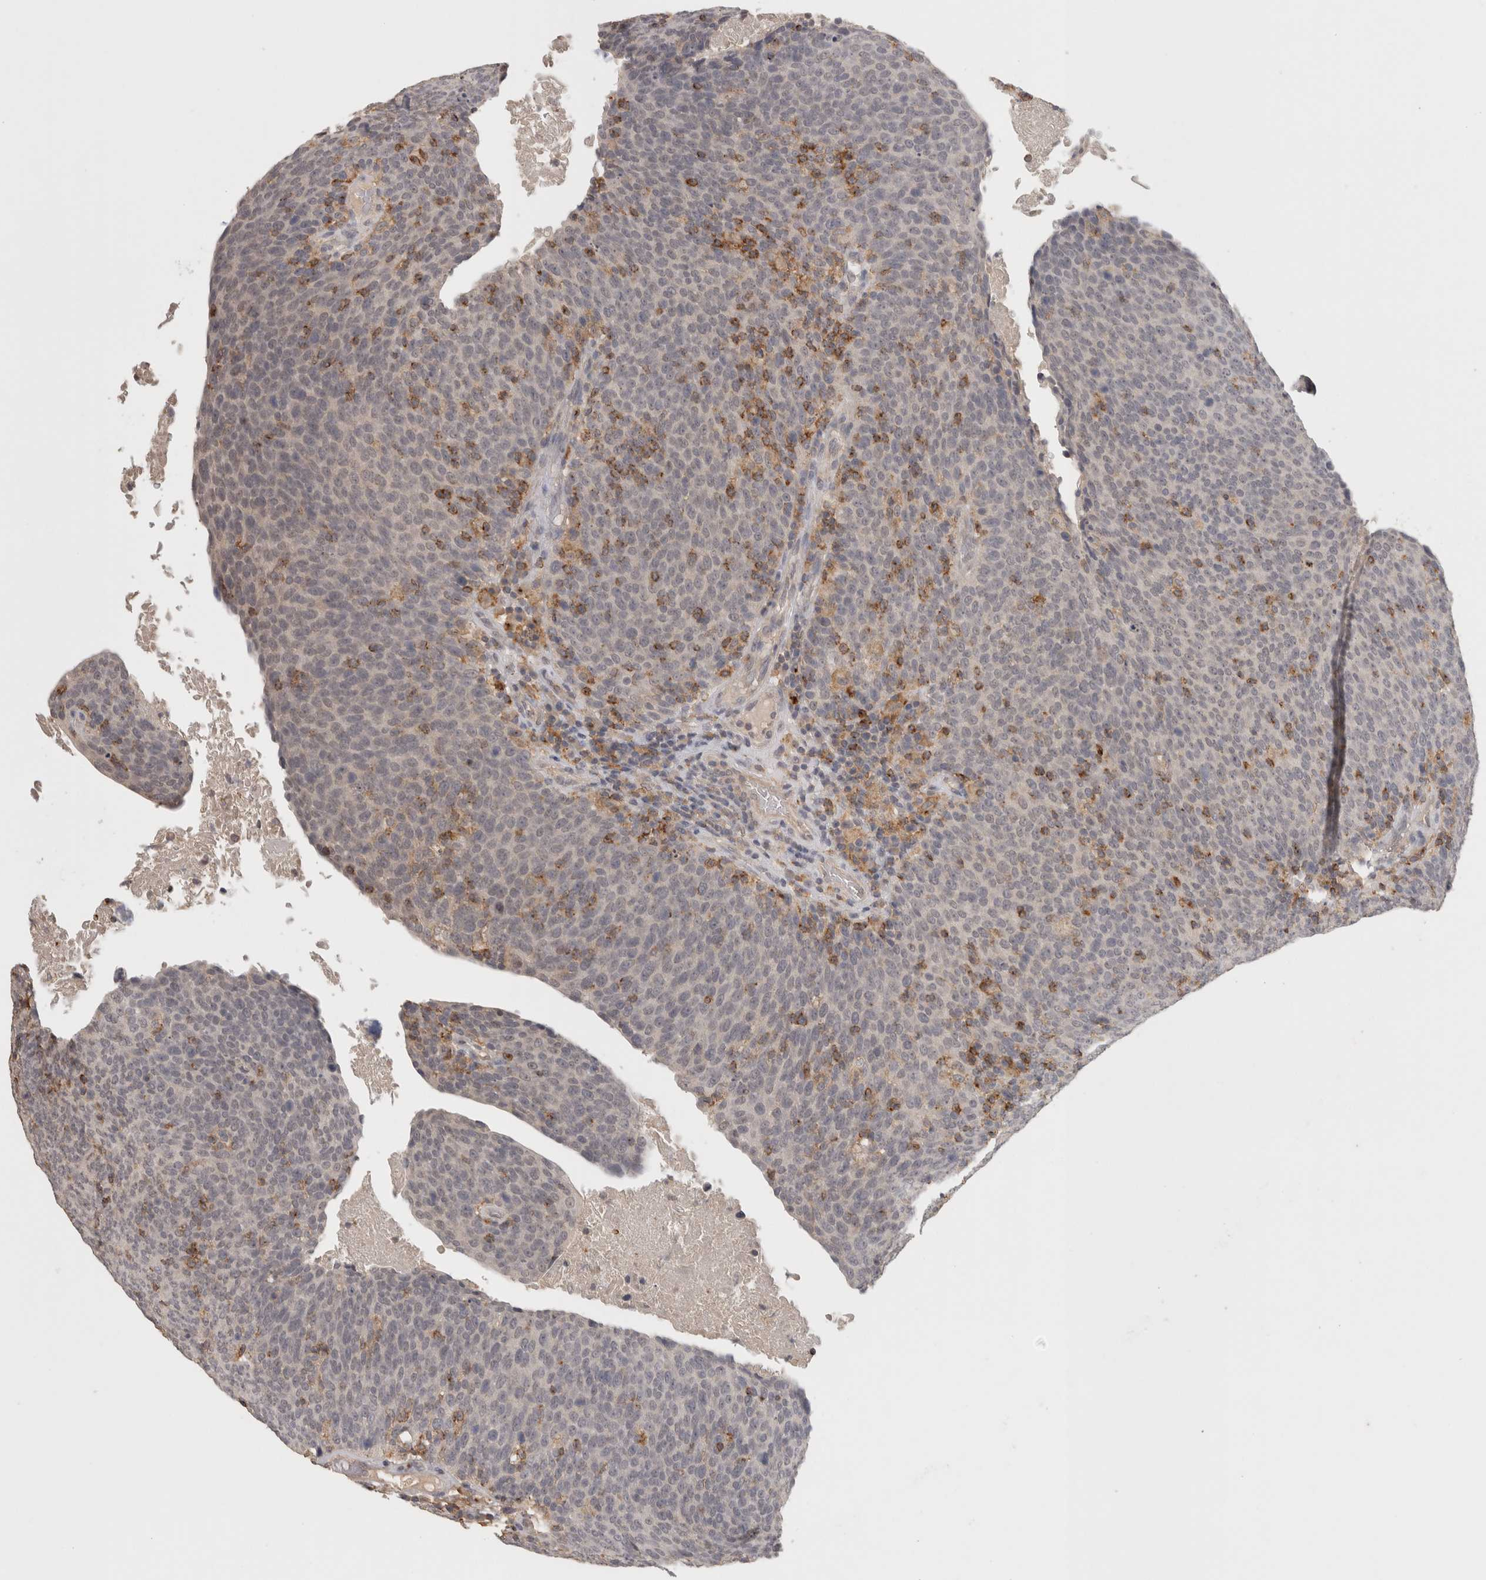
{"staining": {"intensity": "negative", "quantity": "none", "location": "none"}, "tissue": "head and neck cancer", "cell_type": "Tumor cells", "image_type": "cancer", "snomed": [{"axis": "morphology", "description": "Squamous cell carcinoma, NOS"}, {"axis": "morphology", "description": "Squamous cell carcinoma, metastatic, NOS"}, {"axis": "topography", "description": "Lymph node"}, {"axis": "topography", "description": "Head-Neck"}], "caption": "Head and neck cancer was stained to show a protein in brown. There is no significant staining in tumor cells.", "gene": "HAVCR2", "patient": {"sex": "male", "age": 62}}